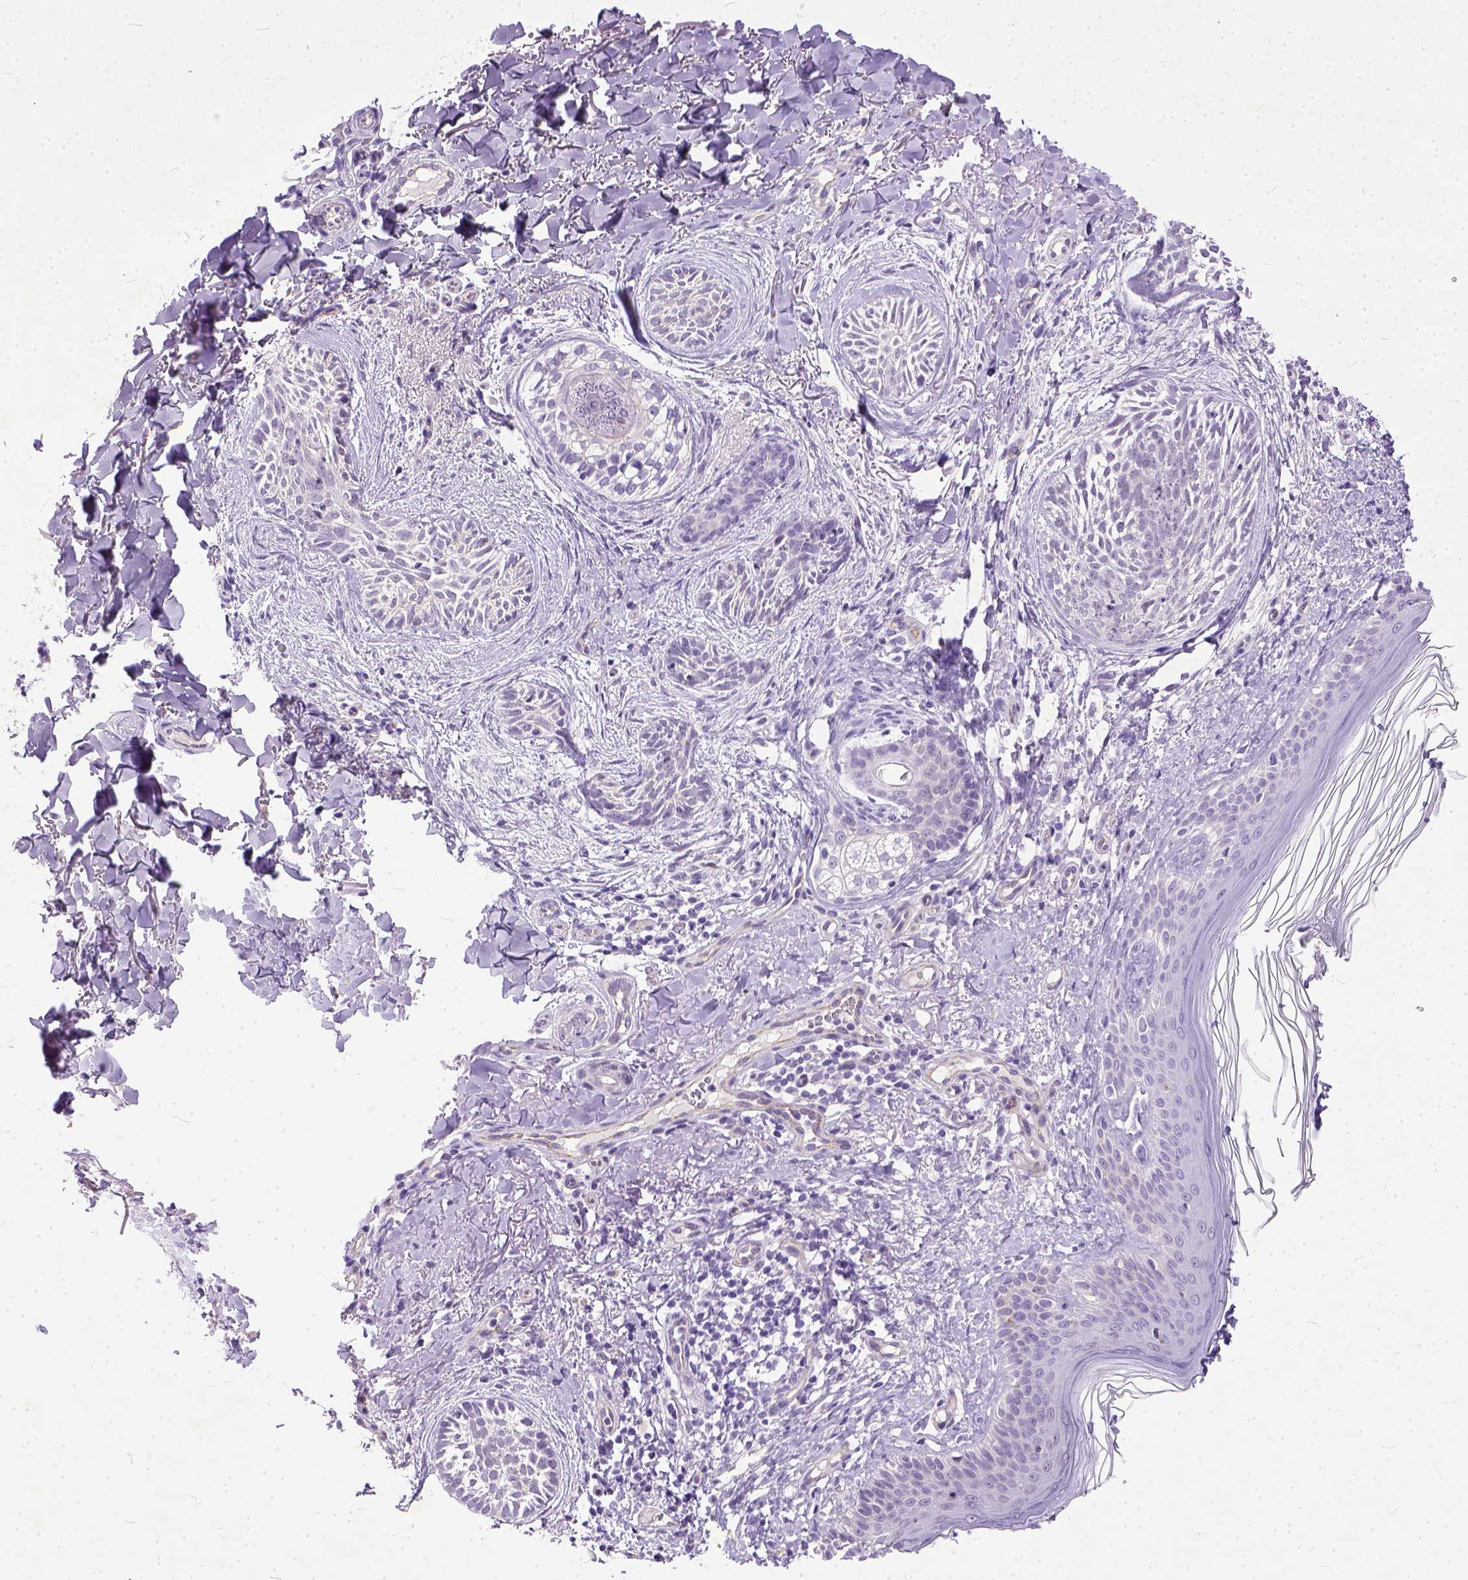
{"staining": {"intensity": "negative", "quantity": "none", "location": "none"}, "tissue": "skin cancer", "cell_type": "Tumor cells", "image_type": "cancer", "snomed": [{"axis": "morphology", "description": "Basal cell carcinoma"}, {"axis": "topography", "description": "Skin"}], "caption": "The image displays no significant positivity in tumor cells of skin cancer (basal cell carcinoma). The staining was performed using DAB to visualize the protein expression in brown, while the nuclei were stained in blue with hematoxylin (Magnification: 20x).", "gene": "ADGRF1", "patient": {"sex": "female", "age": 68}}